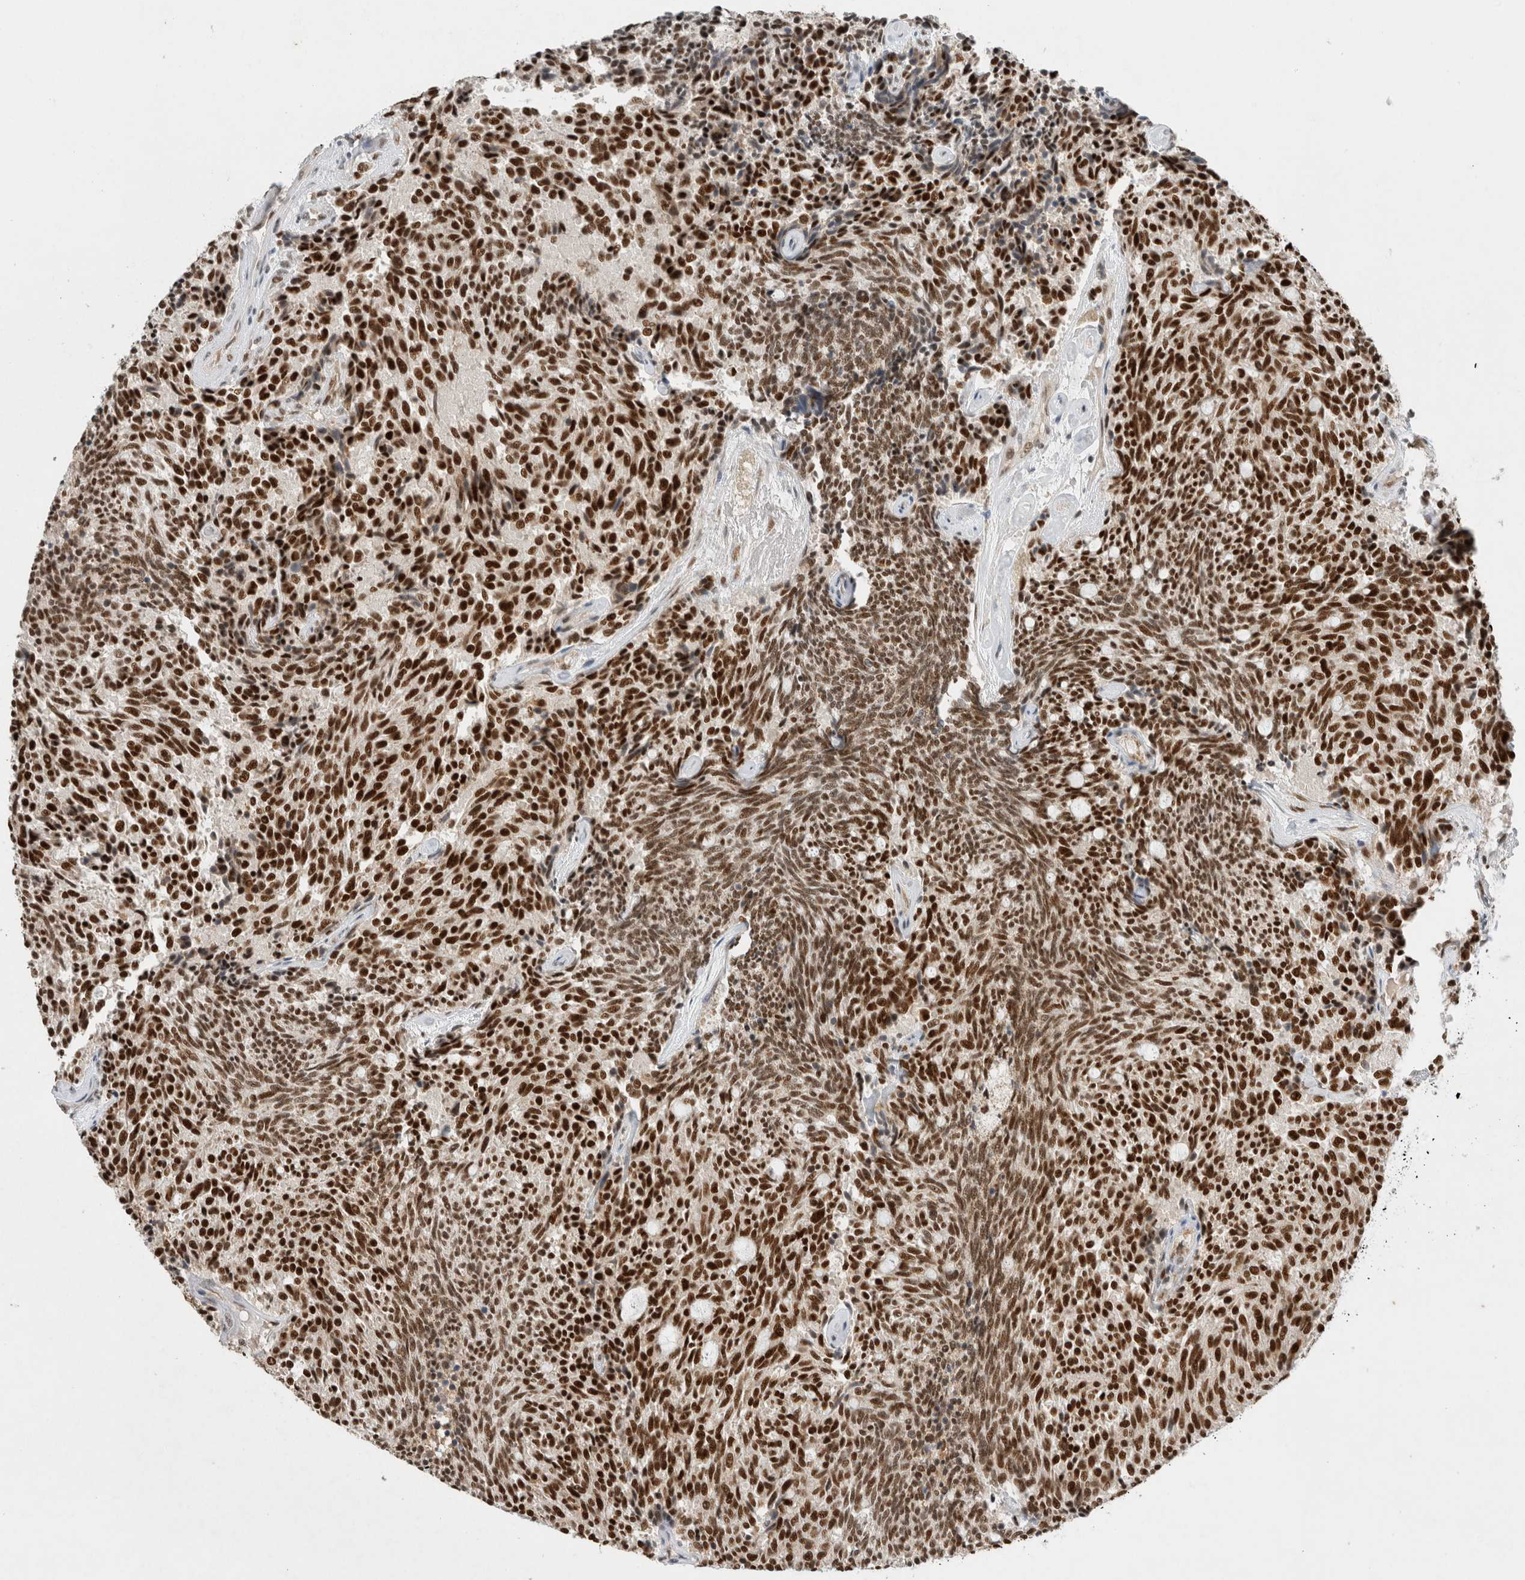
{"staining": {"intensity": "strong", "quantity": ">75%", "location": "nuclear"}, "tissue": "carcinoid", "cell_type": "Tumor cells", "image_type": "cancer", "snomed": [{"axis": "morphology", "description": "Carcinoid, malignant, NOS"}, {"axis": "topography", "description": "Pancreas"}], "caption": "Tumor cells demonstrate high levels of strong nuclear positivity in about >75% of cells in malignant carcinoid.", "gene": "DDX42", "patient": {"sex": "female", "age": 54}}